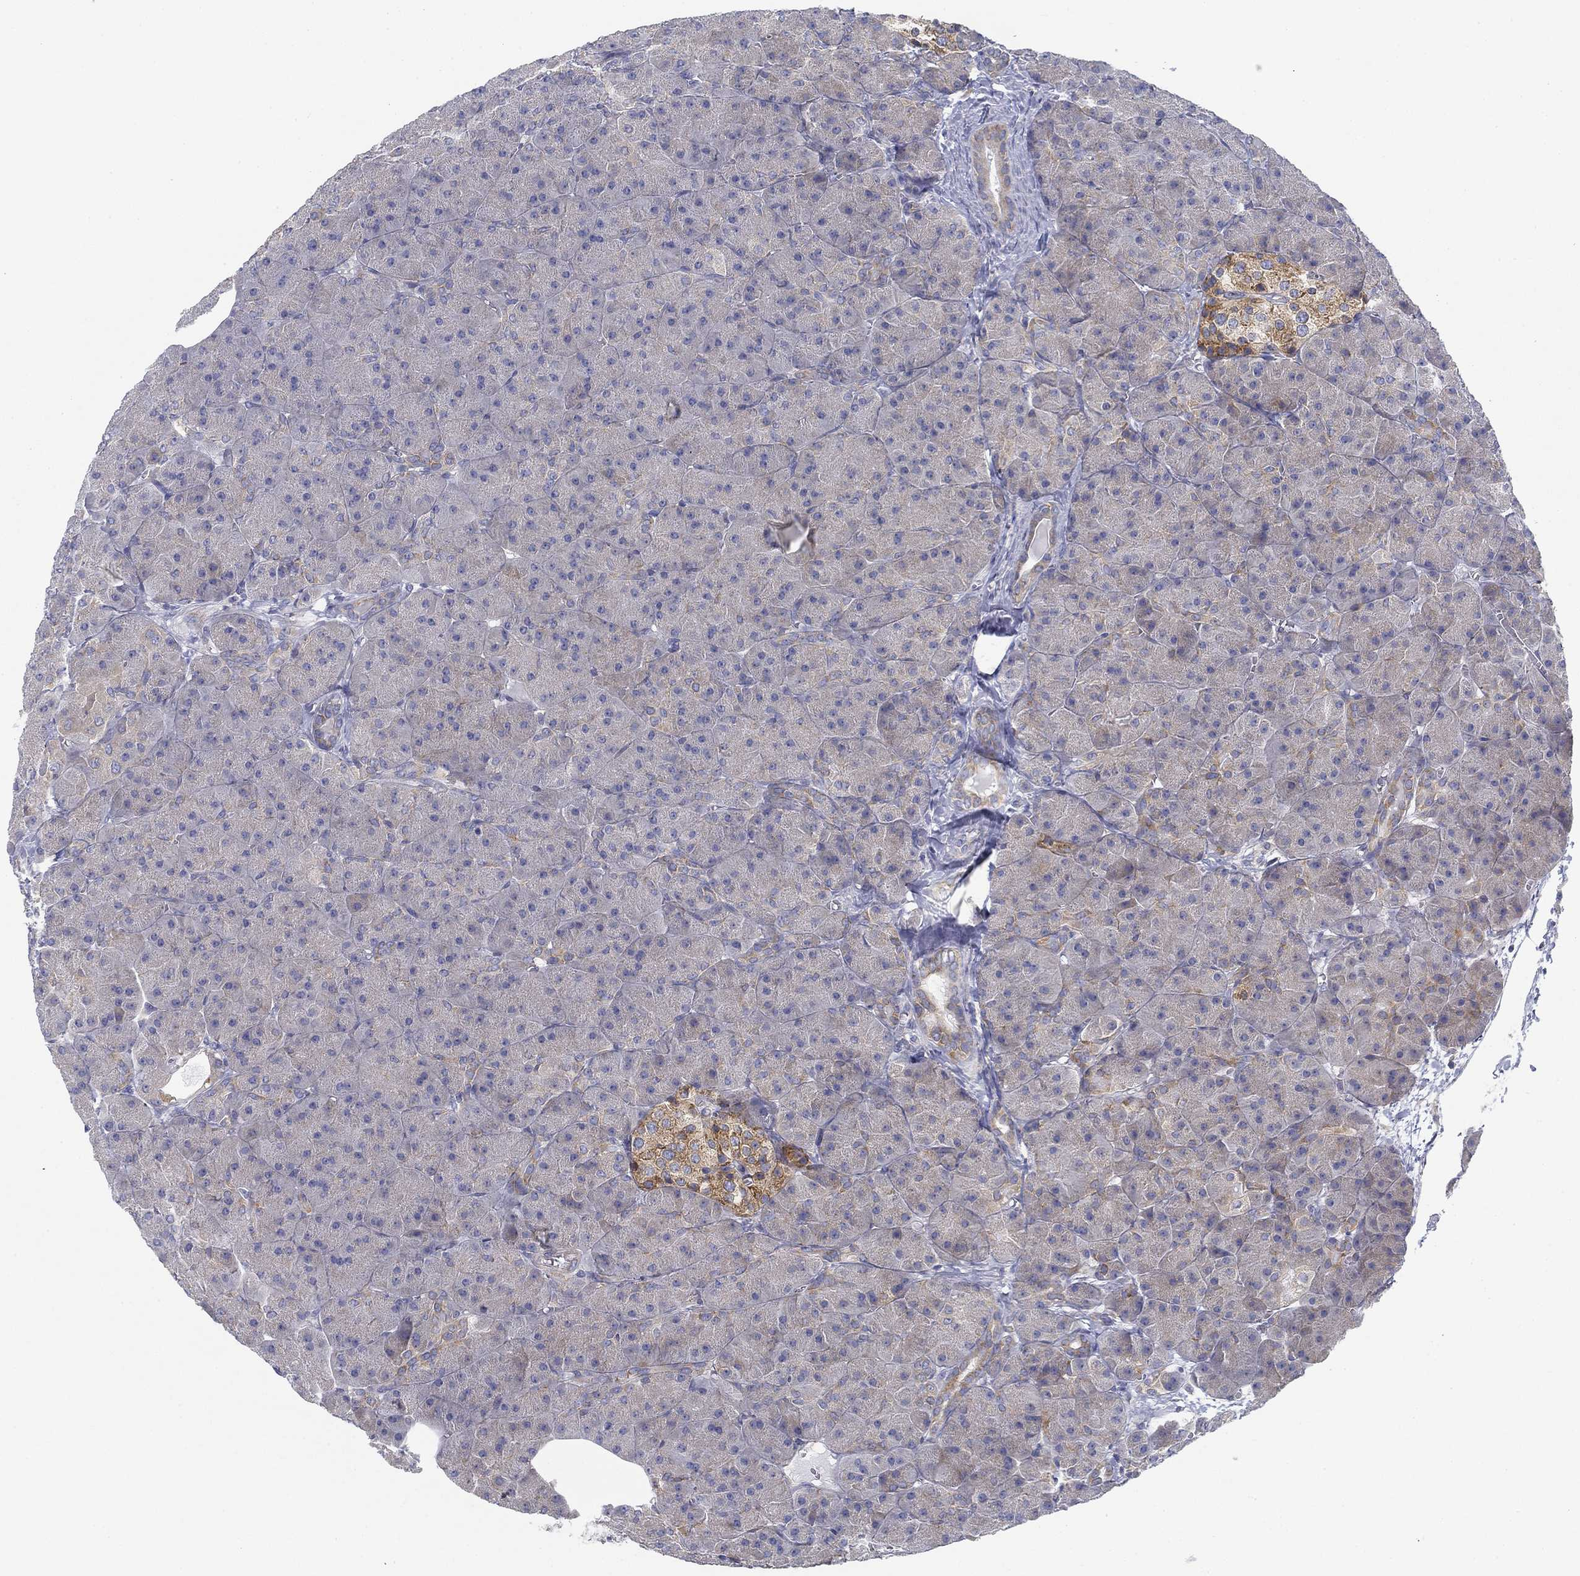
{"staining": {"intensity": "moderate", "quantity": "25%-75%", "location": "cytoplasmic/membranous"}, "tissue": "pancreas", "cell_type": "Exocrine glandular cells", "image_type": "normal", "snomed": [{"axis": "morphology", "description": "Normal tissue, NOS"}, {"axis": "topography", "description": "Pancreas"}], "caption": "Pancreas stained with DAB immunohistochemistry exhibits medium levels of moderate cytoplasmic/membranous staining in about 25%-75% of exocrine glandular cells. The staining was performed using DAB, with brown indicating positive protein expression. Nuclei are stained blue with hematoxylin.", "gene": "FXR1", "patient": {"sex": "male", "age": 61}}